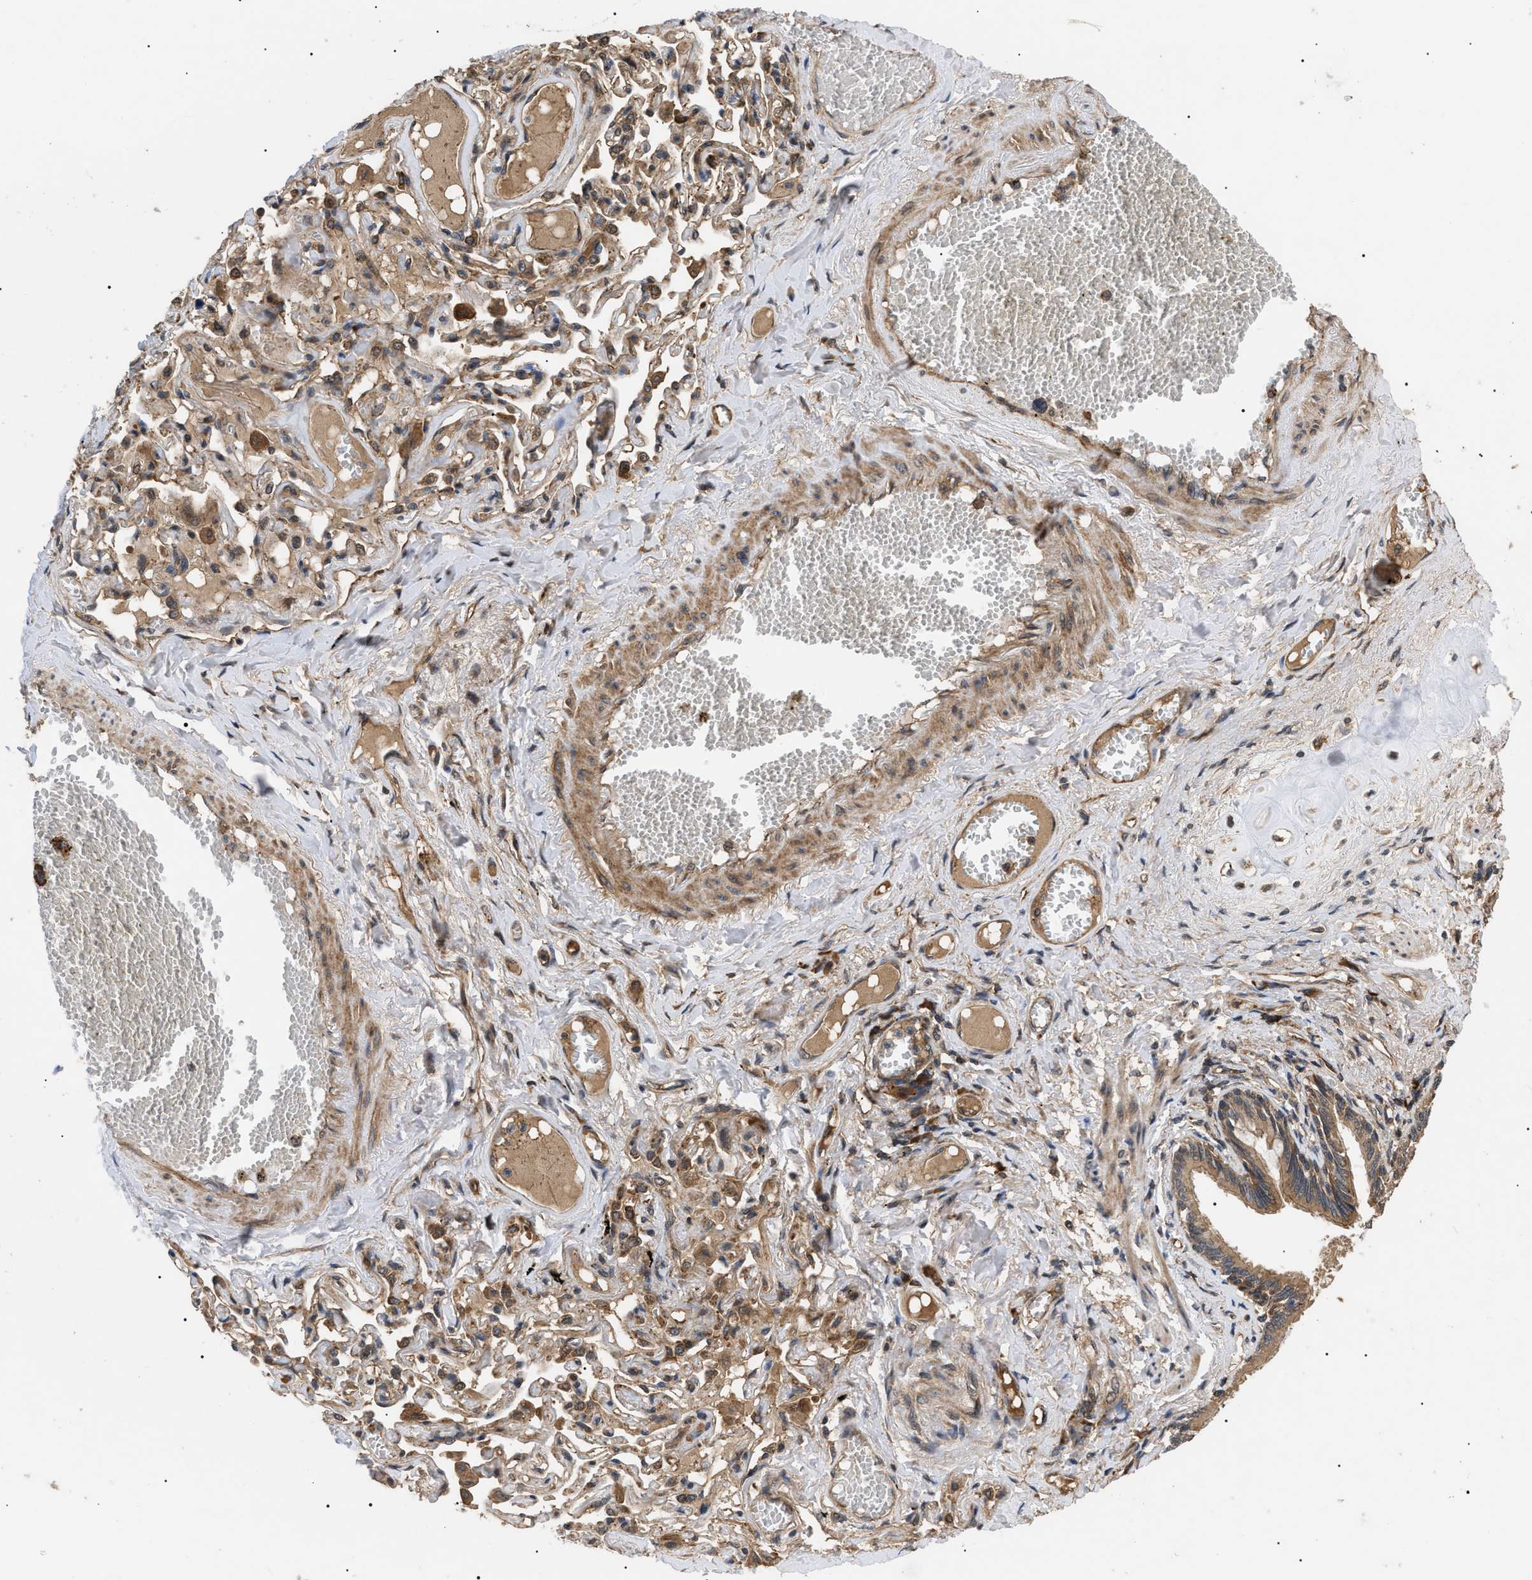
{"staining": {"intensity": "strong", "quantity": ">75%", "location": "cytoplasmic/membranous"}, "tissue": "bronchus", "cell_type": "Respiratory epithelial cells", "image_type": "normal", "snomed": [{"axis": "morphology", "description": "Normal tissue, NOS"}, {"axis": "morphology", "description": "Inflammation, NOS"}, {"axis": "topography", "description": "Cartilage tissue"}, {"axis": "topography", "description": "Lung"}], "caption": "Immunohistochemistry of benign human bronchus displays high levels of strong cytoplasmic/membranous staining in about >75% of respiratory epithelial cells.", "gene": "ASTL", "patient": {"sex": "male", "age": 71}}